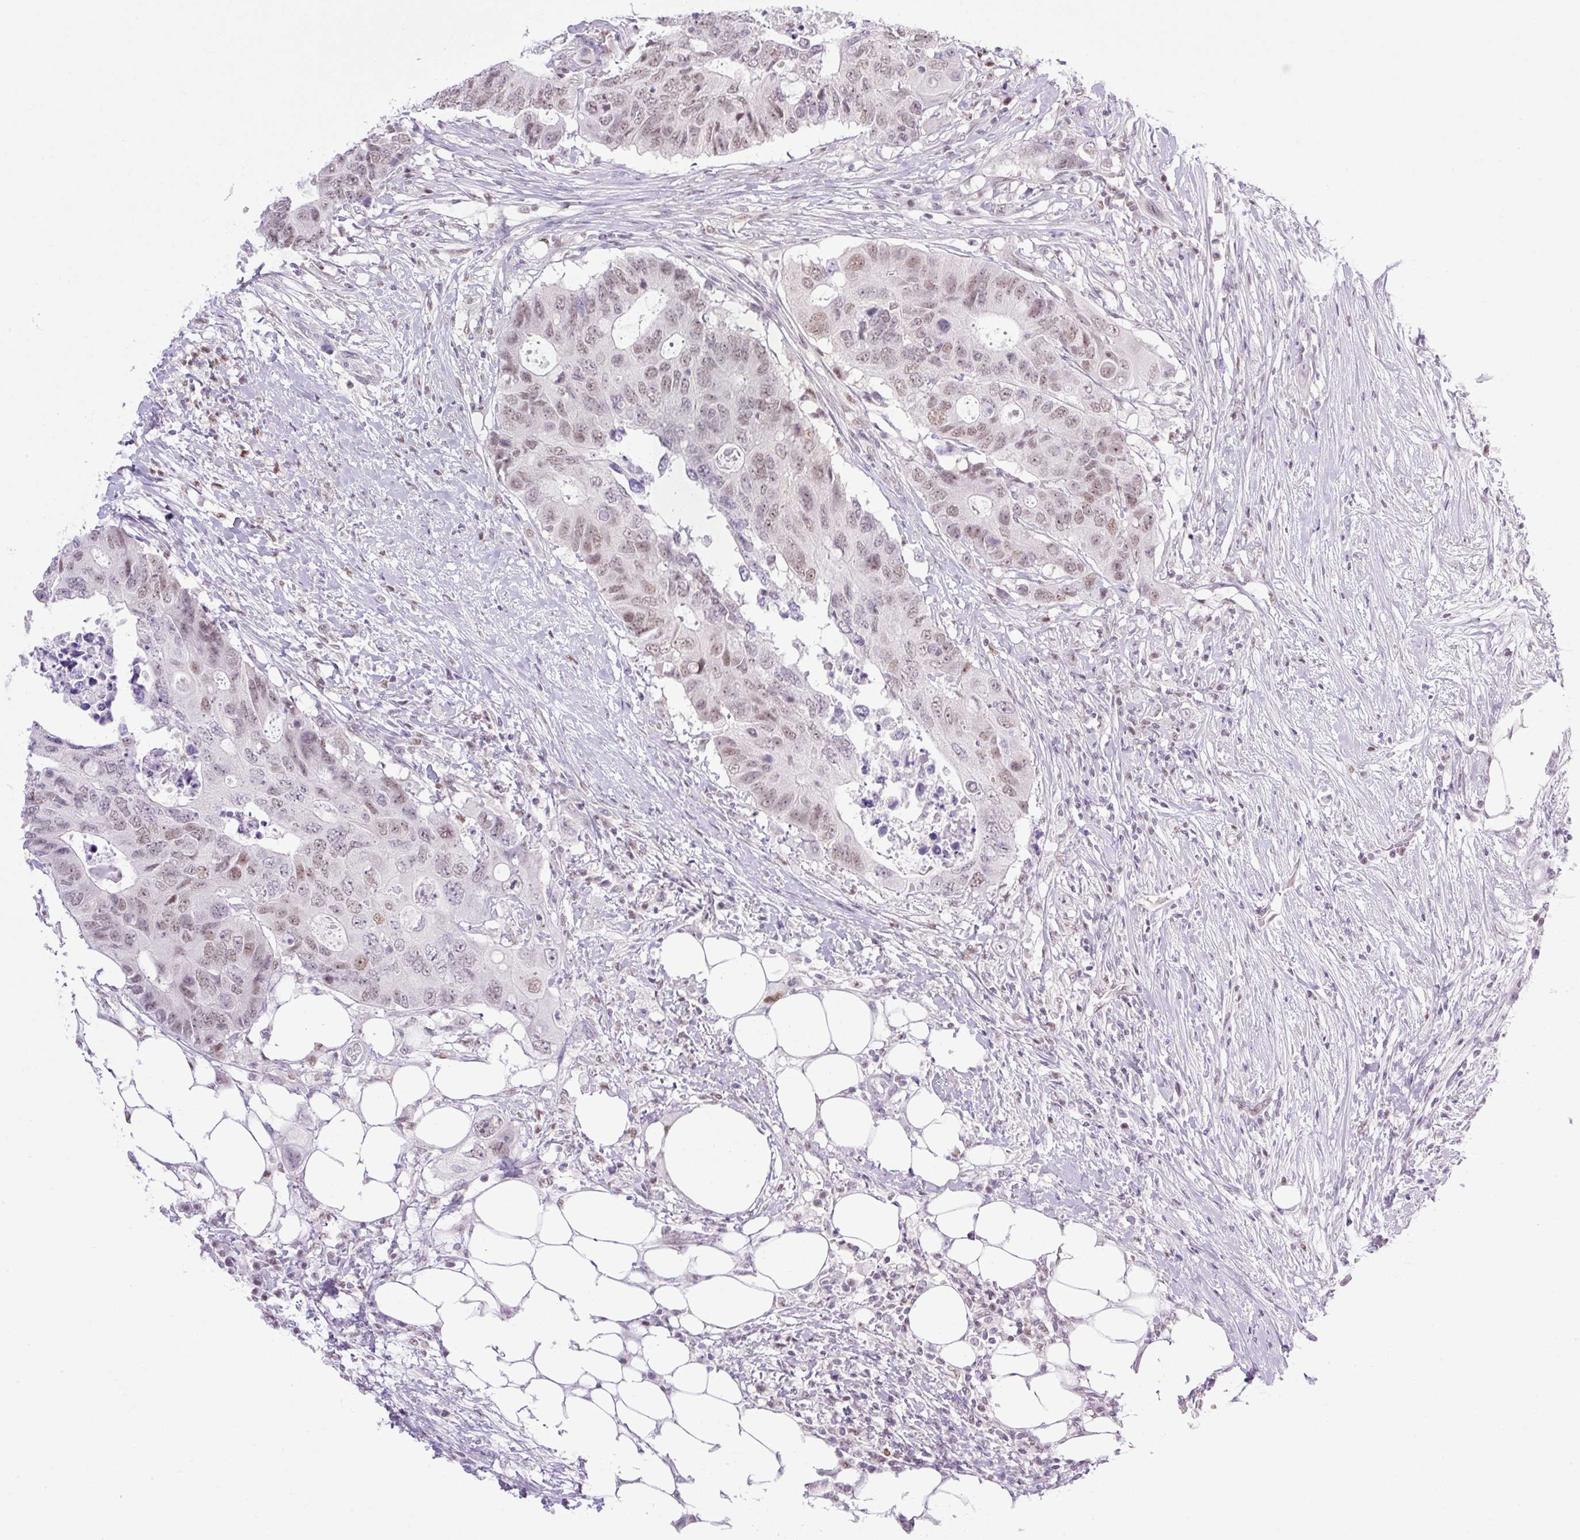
{"staining": {"intensity": "weak", "quantity": "25%-75%", "location": "nuclear"}, "tissue": "colorectal cancer", "cell_type": "Tumor cells", "image_type": "cancer", "snomed": [{"axis": "morphology", "description": "Adenocarcinoma, NOS"}, {"axis": "topography", "description": "Colon"}], "caption": "Immunohistochemical staining of human colorectal cancer exhibits low levels of weak nuclear expression in approximately 25%-75% of tumor cells.", "gene": "TLE3", "patient": {"sex": "male", "age": 71}}